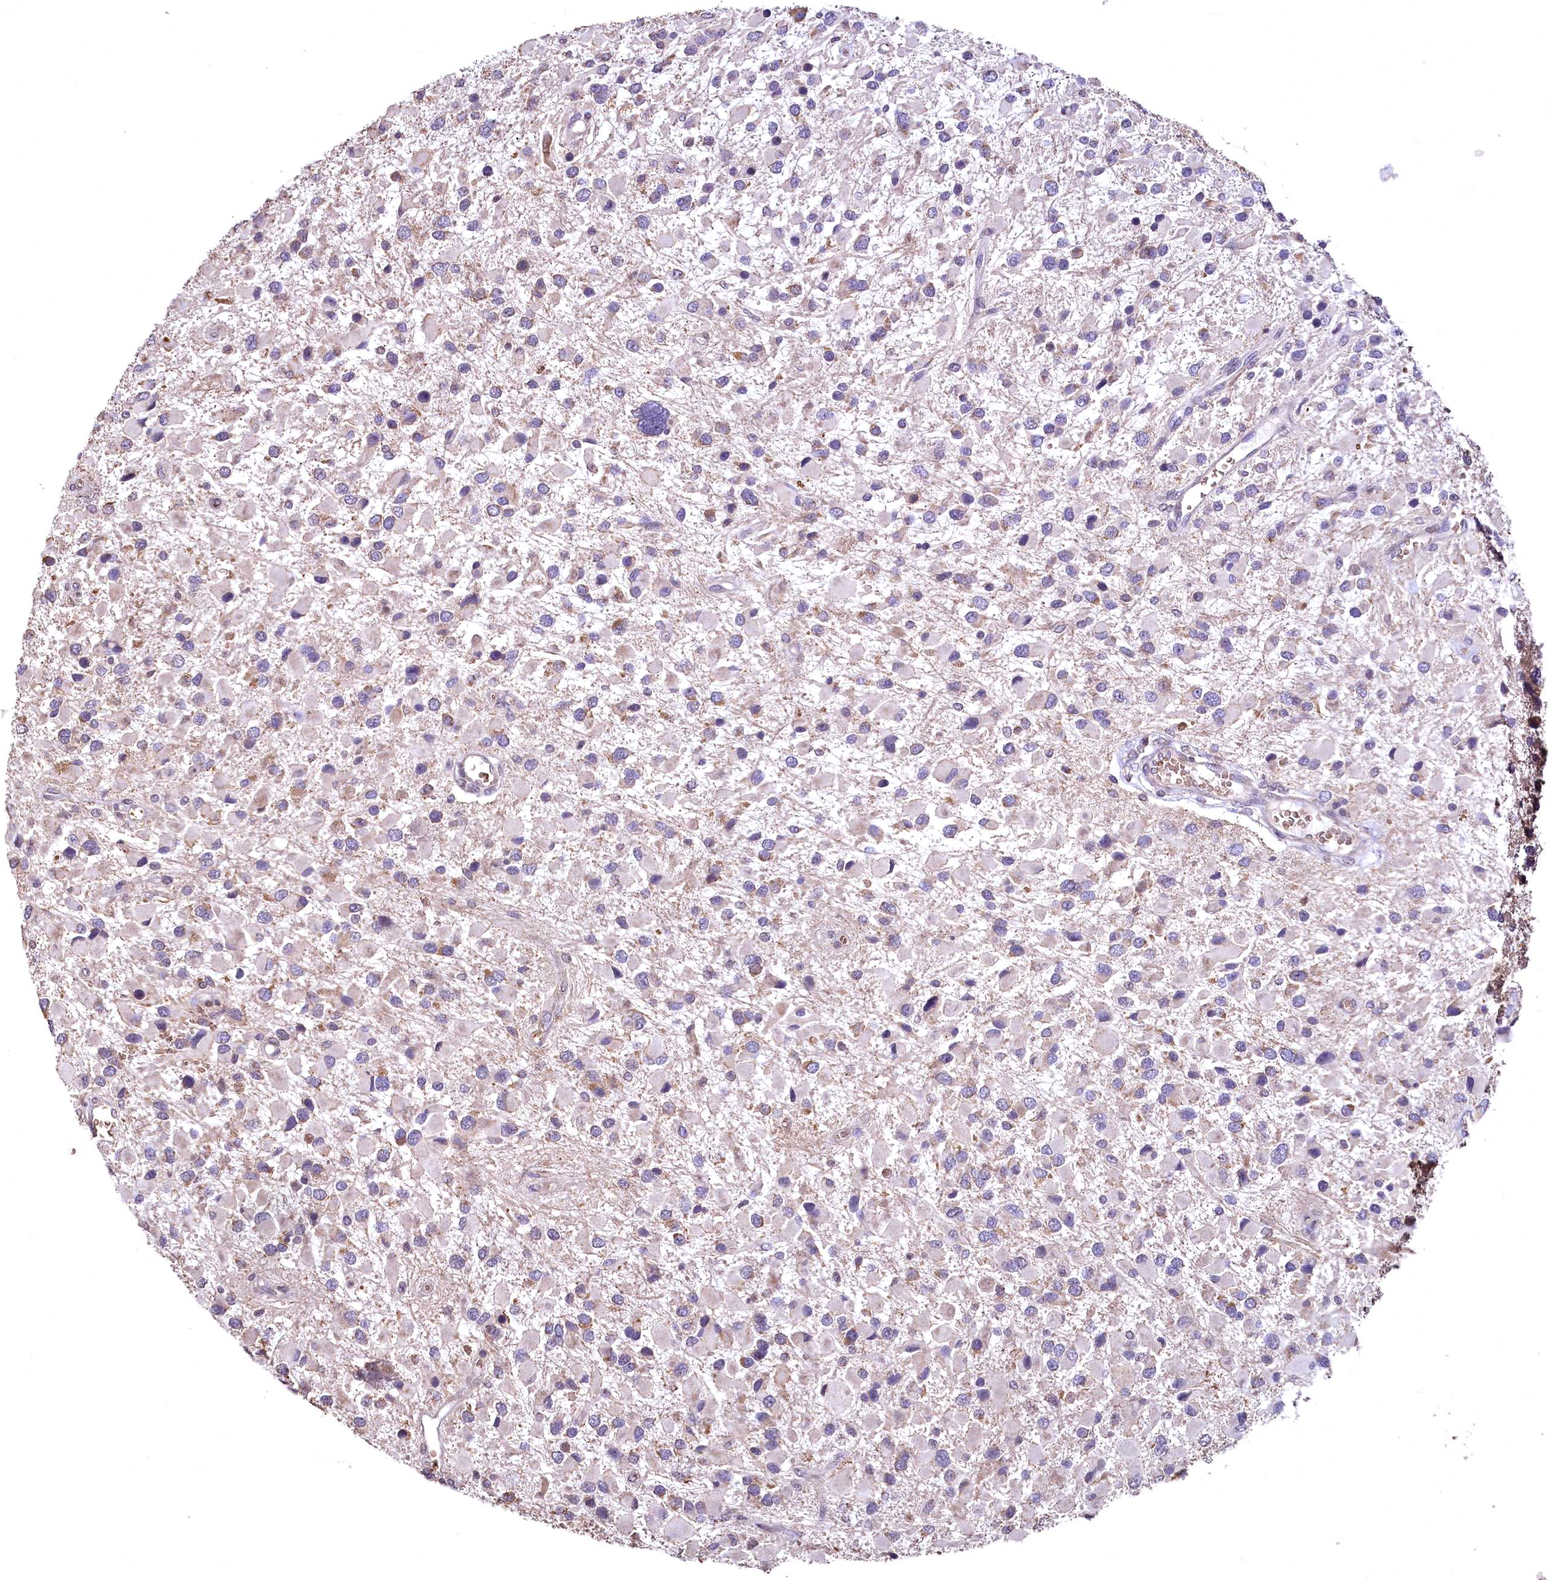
{"staining": {"intensity": "negative", "quantity": "none", "location": "none"}, "tissue": "glioma", "cell_type": "Tumor cells", "image_type": "cancer", "snomed": [{"axis": "morphology", "description": "Glioma, malignant, High grade"}, {"axis": "topography", "description": "Brain"}], "caption": "Tumor cells show no significant positivity in glioma.", "gene": "SPTA1", "patient": {"sex": "male", "age": 53}}